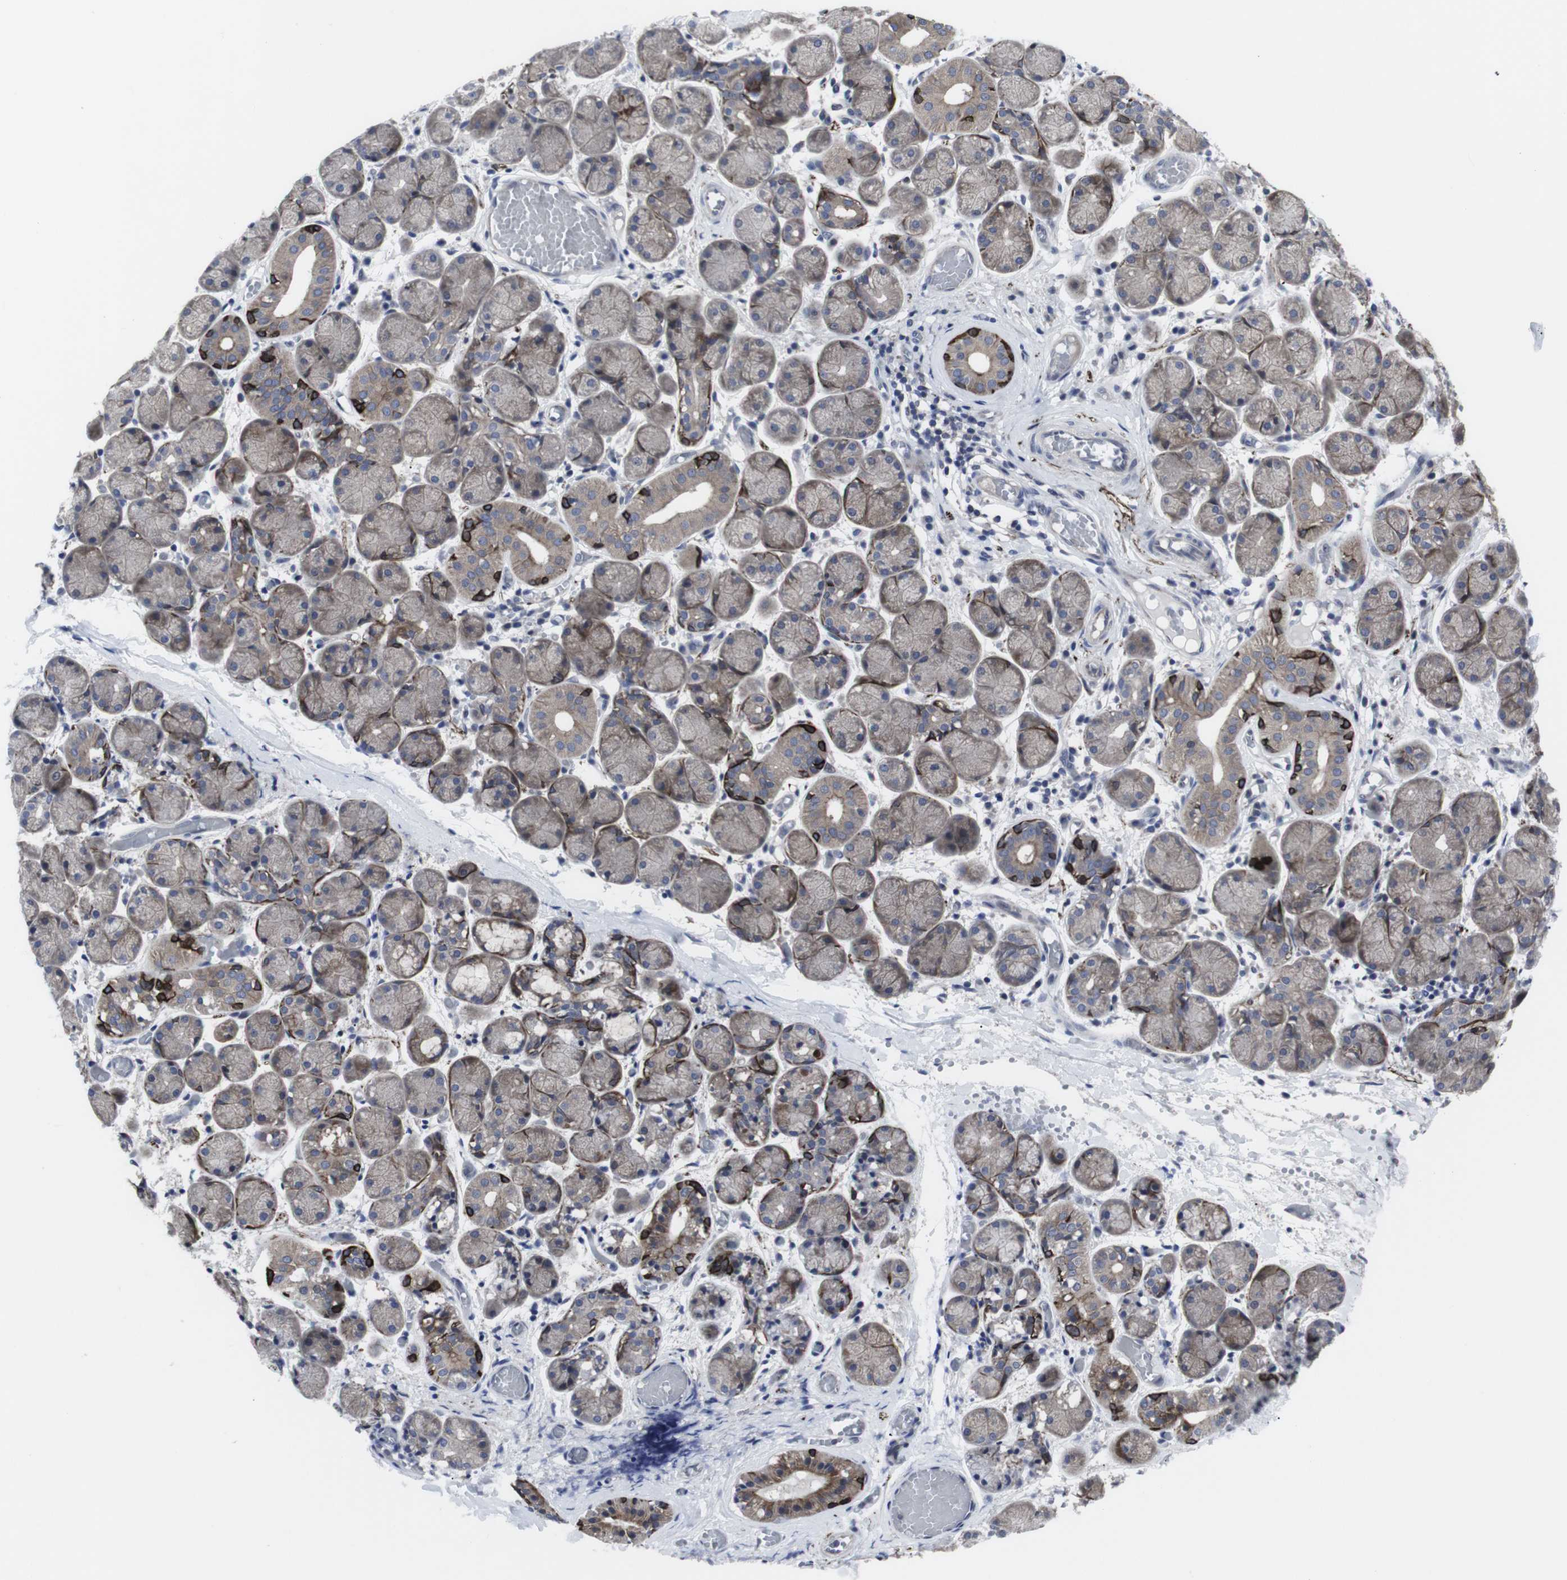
{"staining": {"intensity": "strong", "quantity": "<25%", "location": "cytoplasmic/membranous"}, "tissue": "salivary gland", "cell_type": "Glandular cells", "image_type": "normal", "snomed": [{"axis": "morphology", "description": "Normal tissue, NOS"}, {"axis": "topography", "description": "Salivary gland"}], "caption": "The immunohistochemical stain highlights strong cytoplasmic/membranous expression in glandular cells of benign salivary gland.", "gene": "HPRT1", "patient": {"sex": "female", "age": 24}}